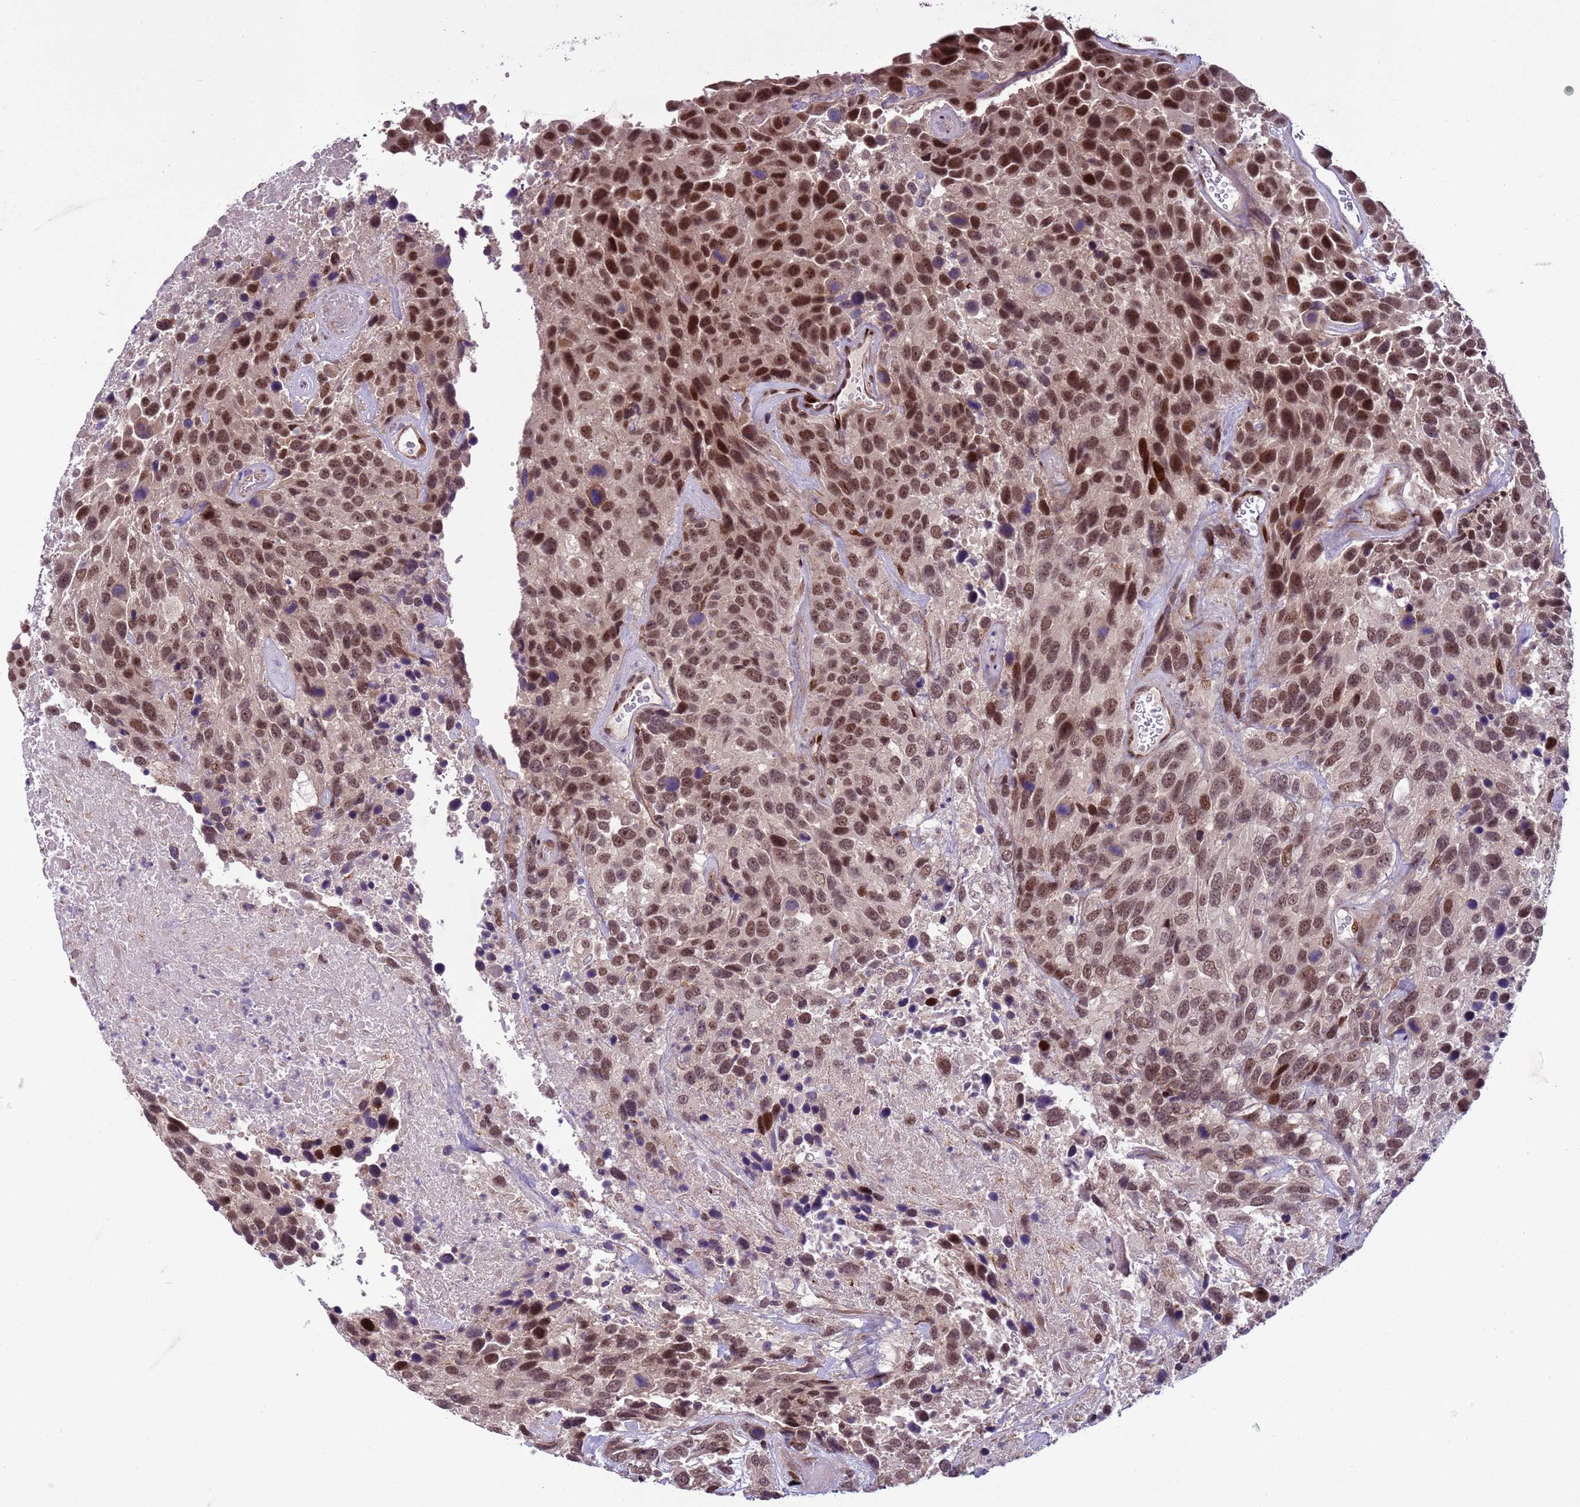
{"staining": {"intensity": "moderate", "quantity": ">75%", "location": "nuclear"}, "tissue": "urothelial cancer", "cell_type": "Tumor cells", "image_type": "cancer", "snomed": [{"axis": "morphology", "description": "Urothelial carcinoma, High grade"}, {"axis": "topography", "description": "Urinary bladder"}], "caption": "Human urothelial cancer stained for a protein (brown) displays moderate nuclear positive expression in approximately >75% of tumor cells.", "gene": "SHC3", "patient": {"sex": "female", "age": 70}}